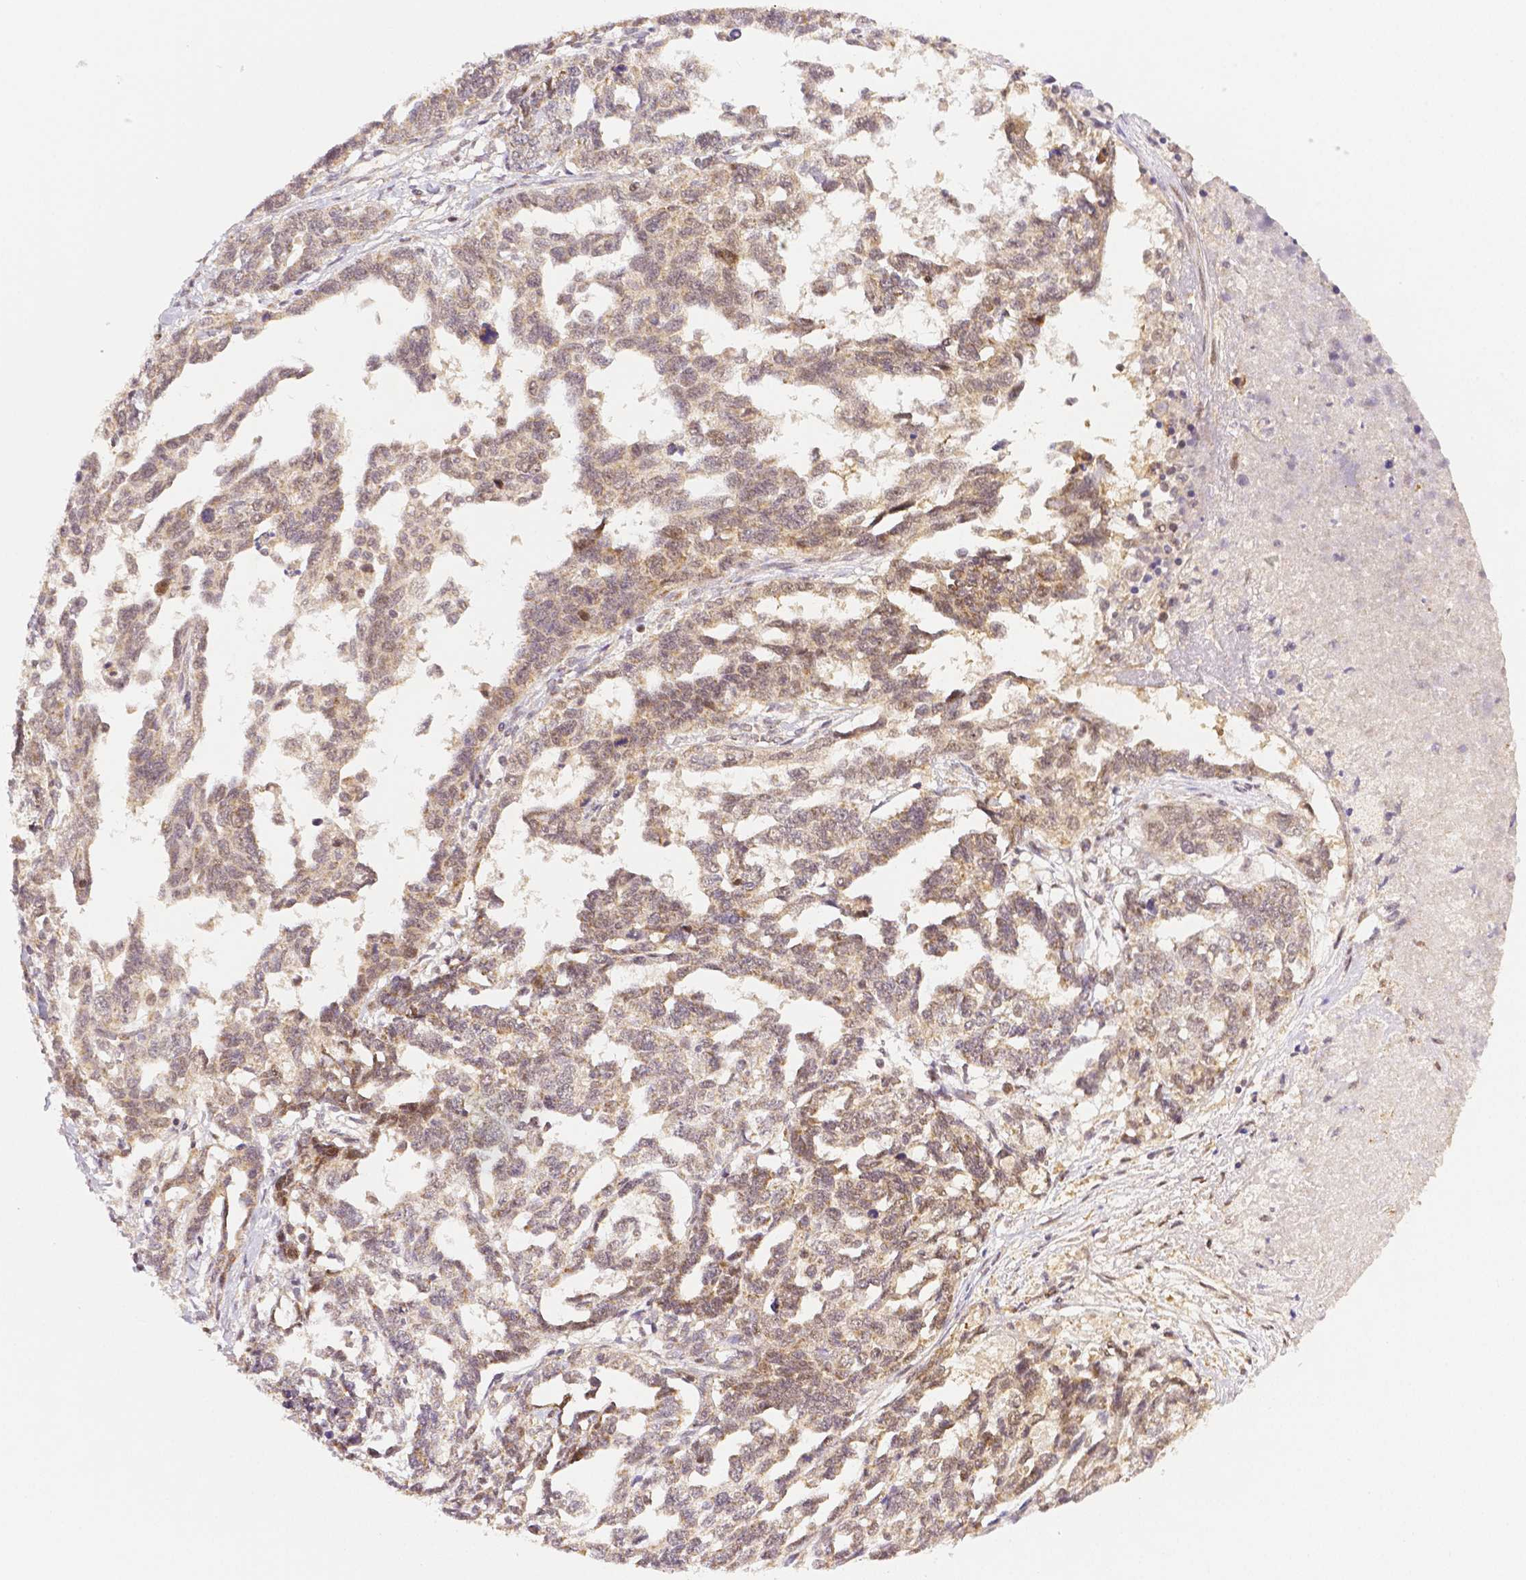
{"staining": {"intensity": "moderate", "quantity": "25%-75%", "location": "cytoplasmic/membranous,nuclear"}, "tissue": "ovarian cancer", "cell_type": "Tumor cells", "image_type": "cancer", "snomed": [{"axis": "morphology", "description": "Cystadenocarcinoma, serous, NOS"}, {"axis": "topography", "description": "Ovary"}], "caption": "This photomicrograph displays immunohistochemistry (IHC) staining of serous cystadenocarcinoma (ovarian), with medium moderate cytoplasmic/membranous and nuclear expression in approximately 25%-75% of tumor cells.", "gene": "RHOT1", "patient": {"sex": "female", "age": 69}}